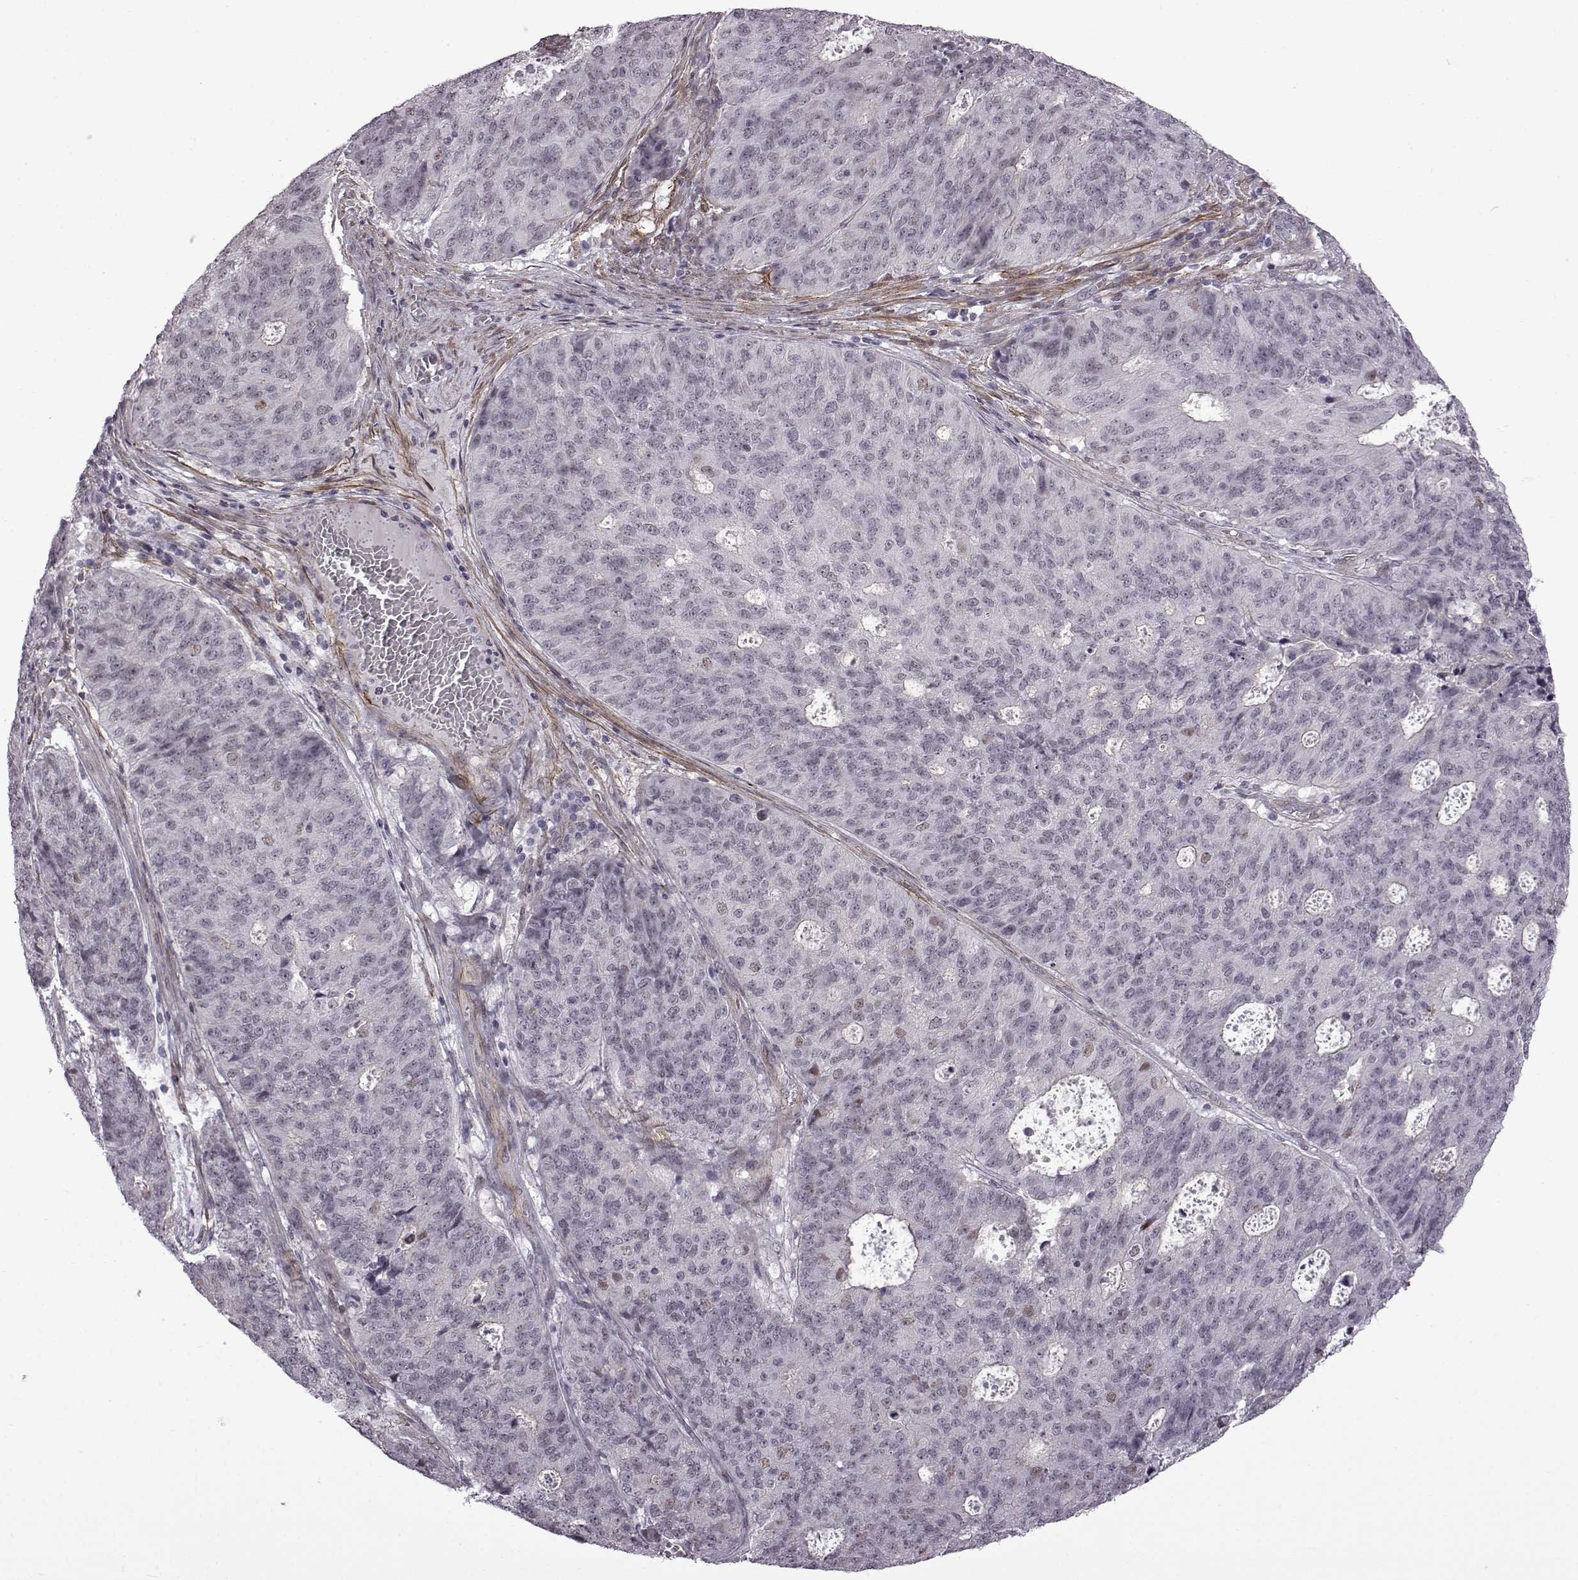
{"staining": {"intensity": "negative", "quantity": "none", "location": "none"}, "tissue": "endometrial cancer", "cell_type": "Tumor cells", "image_type": "cancer", "snomed": [{"axis": "morphology", "description": "Adenocarcinoma, NOS"}, {"axis": "topography", "description": "Endometrium"}], "caption": "Immunohistochemical staining of endometrial cancer (adenocarcinoma) exhibits no significant positivity in tumor cells. (DAB immunohistochemistry (IHC) visualized using brightfield microscopy, high magnification).", "gene": "SYNPO2", "patient": {"sex": "female", "age": 82}}